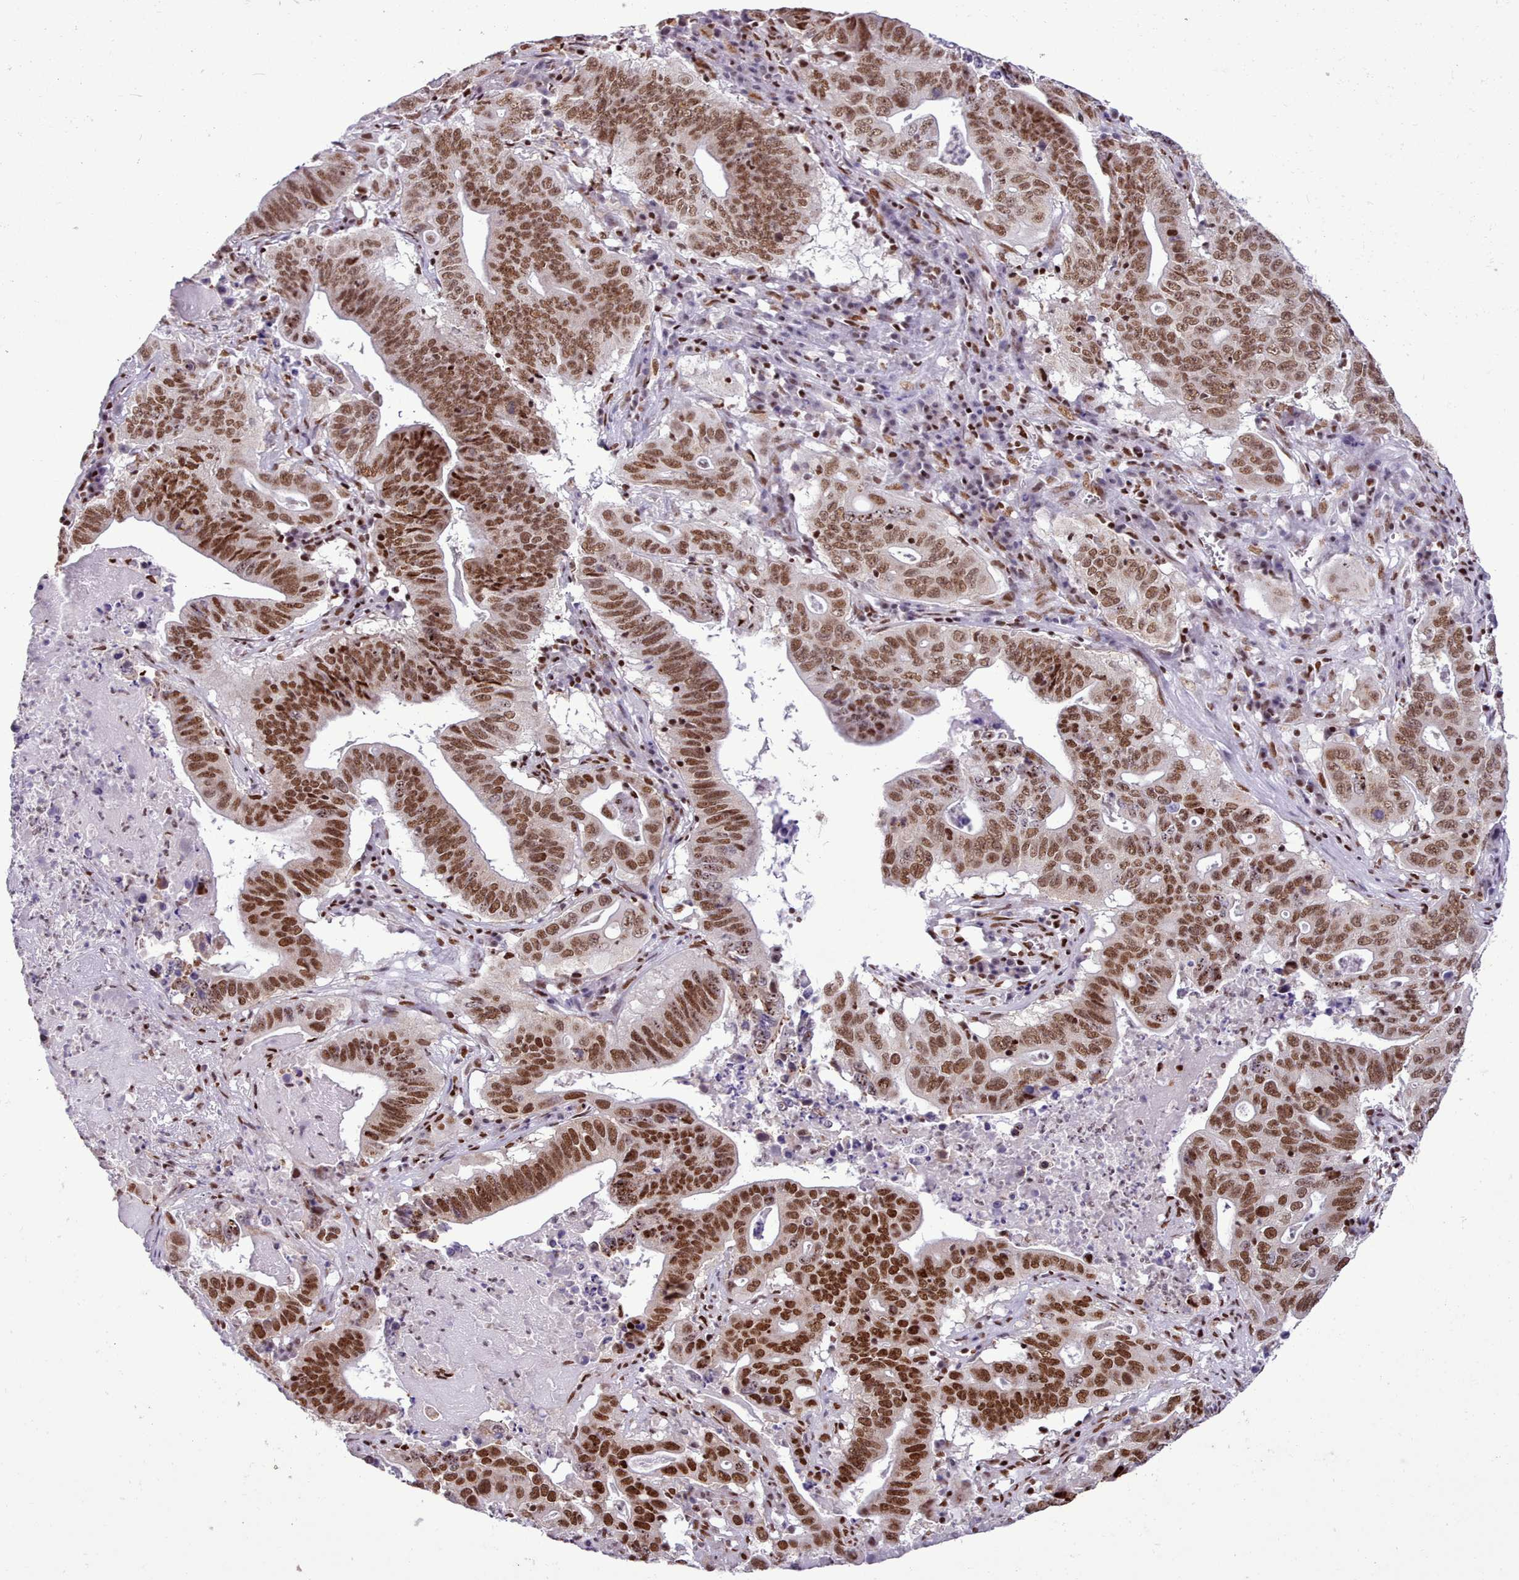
{"staining": {"intensity": "strong", "quantity": ">75%", "location": "nuclear"}, "tissue": "lung cancer", "cell_type": "Tumor cells", "image_type": "cancer", "snomed": [{"axis": "morphology", "description": "Adenocarcinoma, NOS"}, {"axis": "topography", "description": "Lung"}], "caption": "Strong nuclear protein expression is appreciated in about >75% of tumor cells in lung cancer.", "gene": "TAF15", "patient": {"sex": "female", "age": 60}}